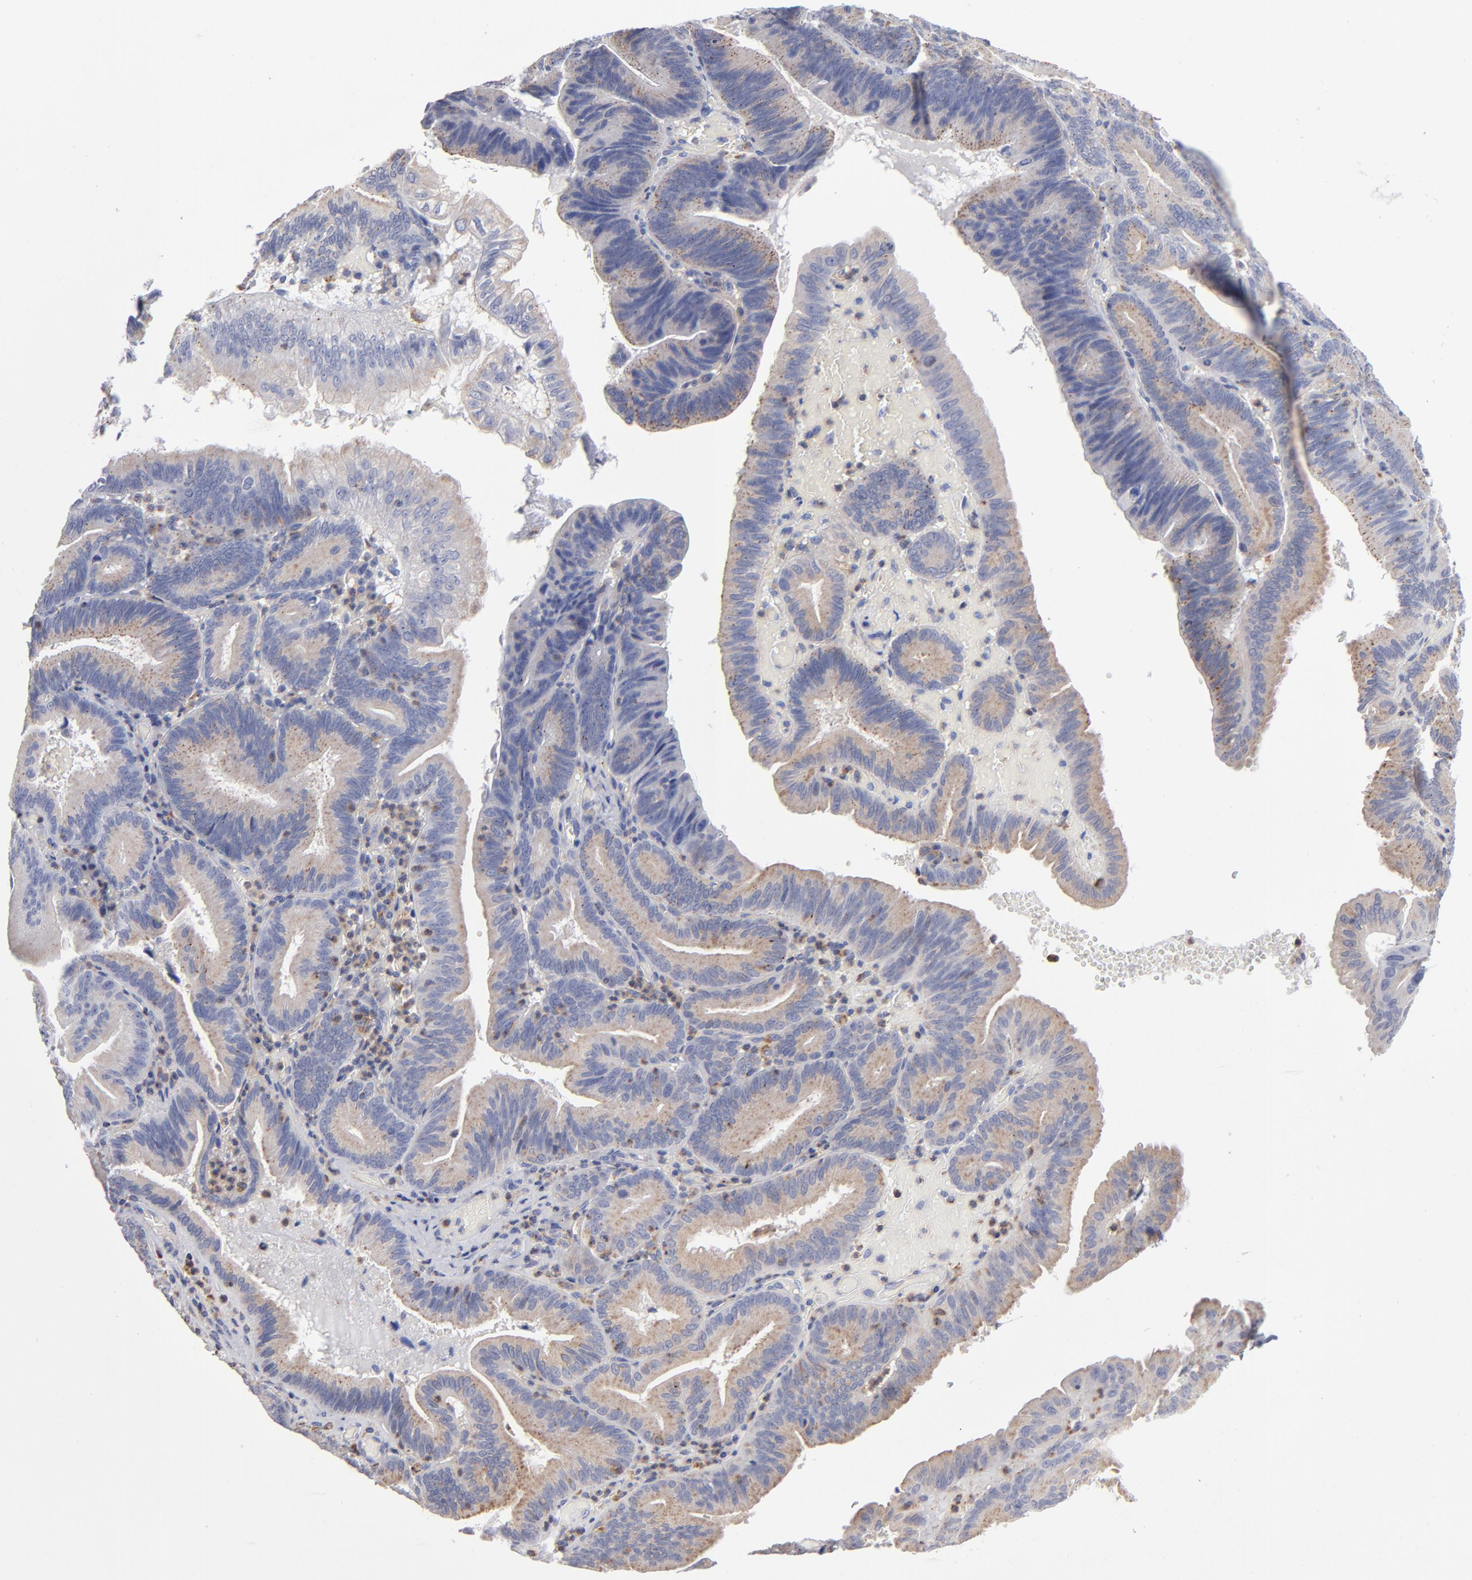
{"staining": {"intensity": "weak", "quantity": "<25%", "location": "cytoplasmic/membranous"}, "tissue": "pancreatic cancer", "cell_type": "Tumor cells", "image_type": "cancer", "snomed": [{"axis": "morphology", "description": "Adenocarcinoma, NOS"}, {"axis": "topography", "description": "Pancreas"}], "caption": "This is an immunohistochemistry (IHC) micrograph of human adenocarcinoma (pancreatic). There is no staining in tumor cells.", "gene": "RRAGB", "patient": {"sex": "male", "age": 82}}